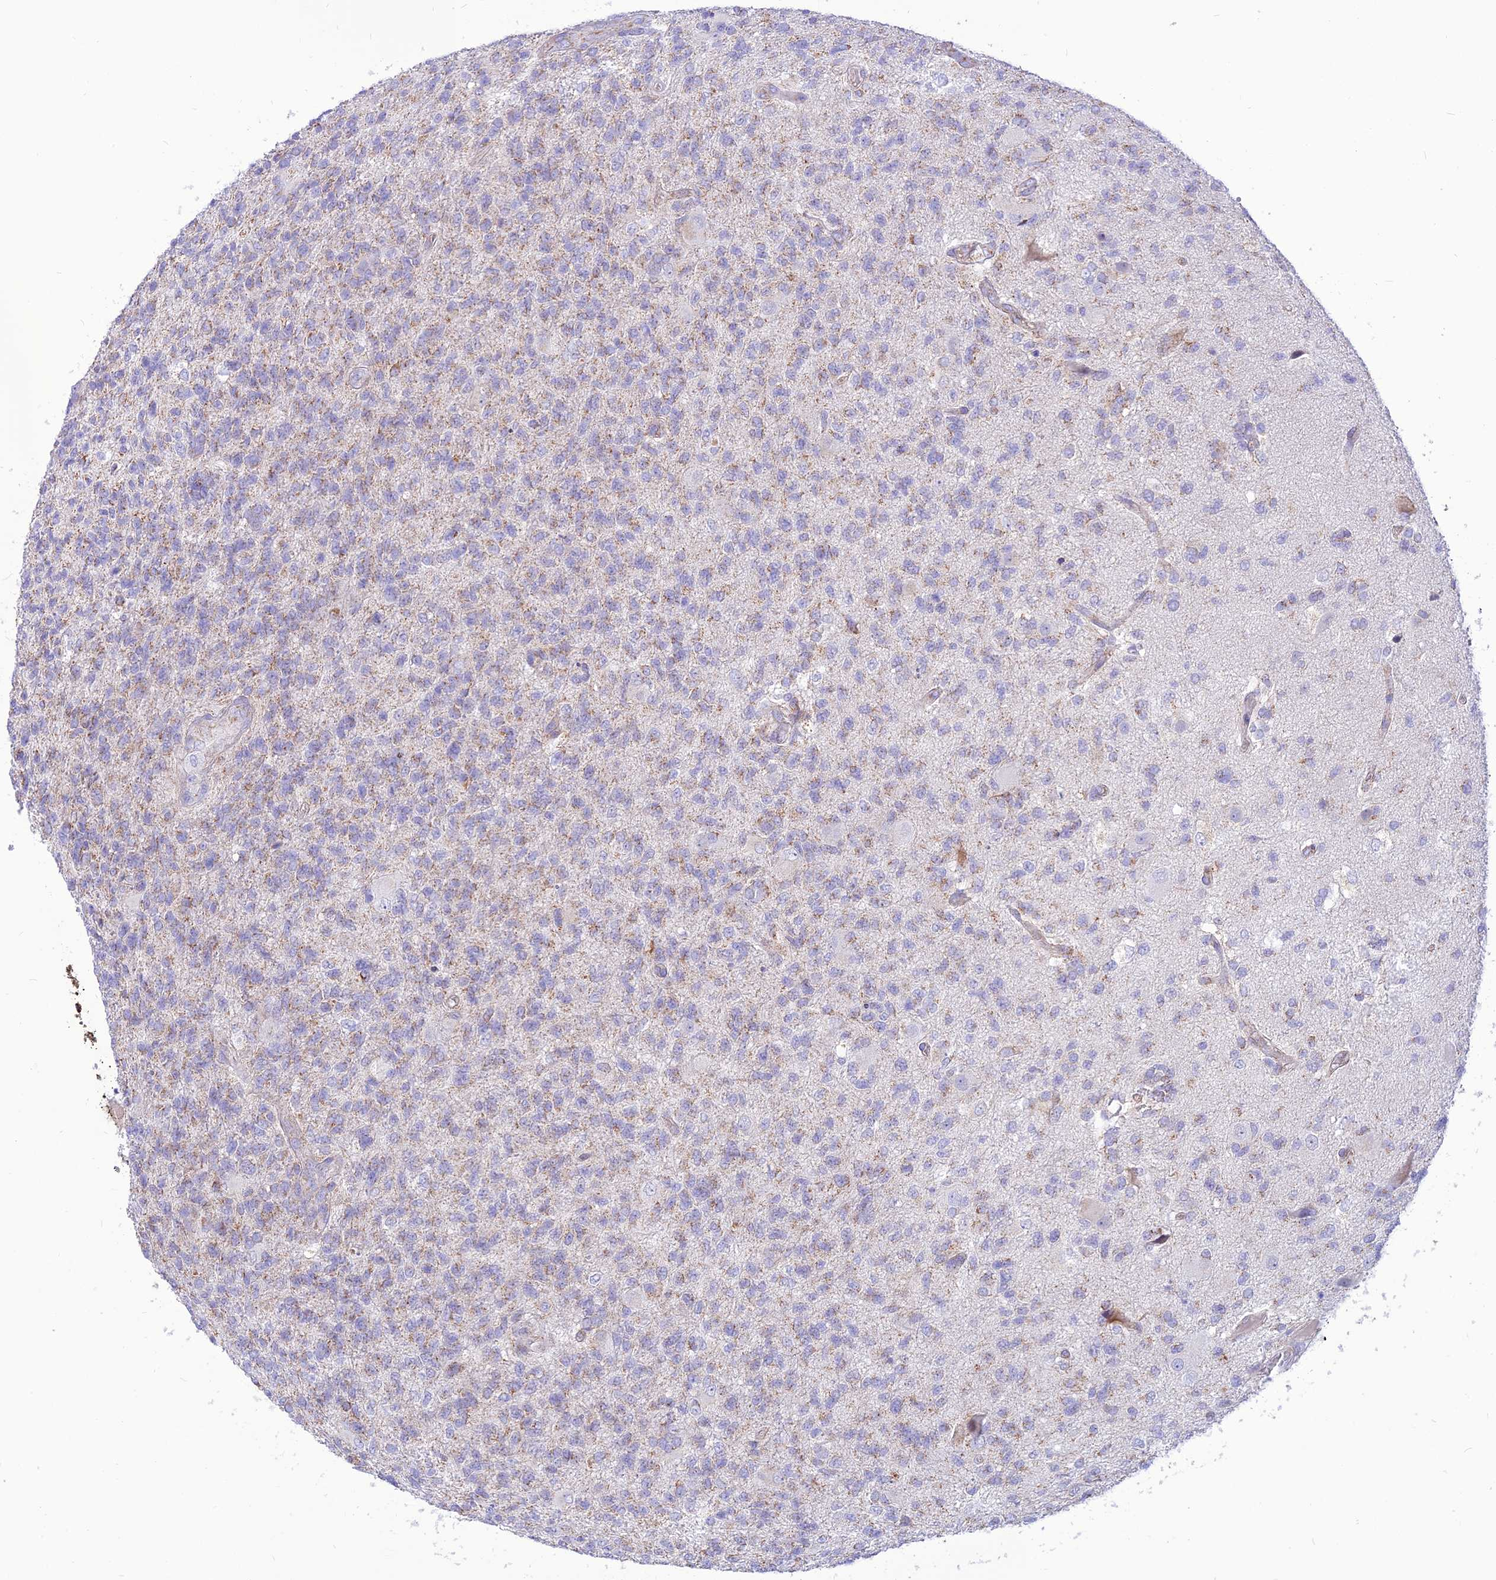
{"staining": {"intensity": "weak", "quantity": "<25%", "location": "cytoplasmic/membranous"}, "tissue": "glioma", "cell_type": "Tumor cells", "image_type": "cancer", "snomed": [{"axis": "morphology", "description": "Glioma, malignant, High grade"}, {"axis": "topography", "description": "Brain"}], "caption": "Protein analysis of high-grade glioma (malignant) reveals no significant staining in tumor cells.", "gene": "ECI1", "patient": {"sex": "male", "age": 56}}